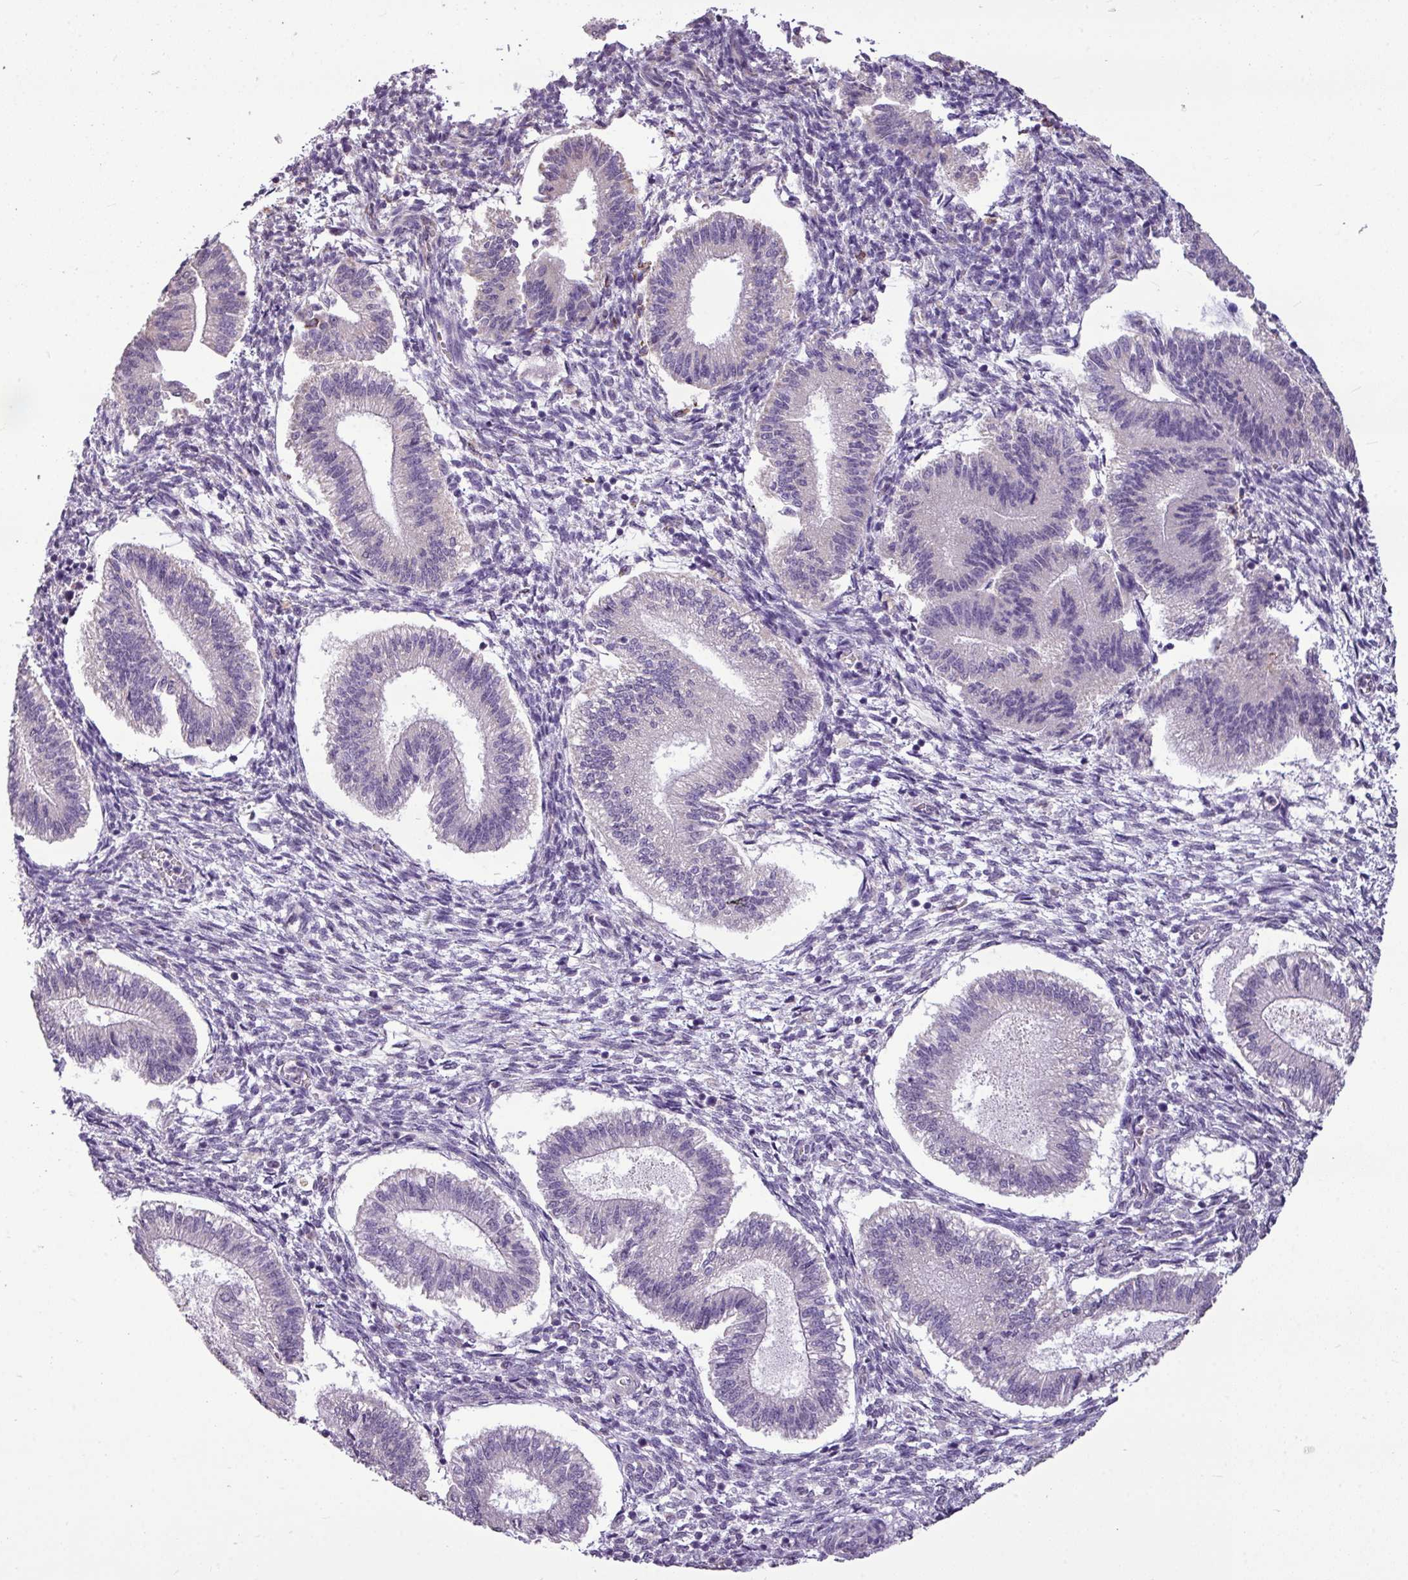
{"staining": {"intensity": "negative", "quantity": "none", "location": "none"}, "tissue": "endometrium", "cell_type": "Cells in endometrial stroma", "image_type": "normal", "snomed": [{"axis": "morphology", "description": "Normal tissue, NOS"}, {"axis": "topography", "description": "Endometrium"}], "caption": "This is an immunohistochemistry (IHC) micrograph of benign endometrium. There is no positivity in cells in endometrial stroma.", "gene": "ALDH2", "patient": {"sex": "female", "age": 25}}